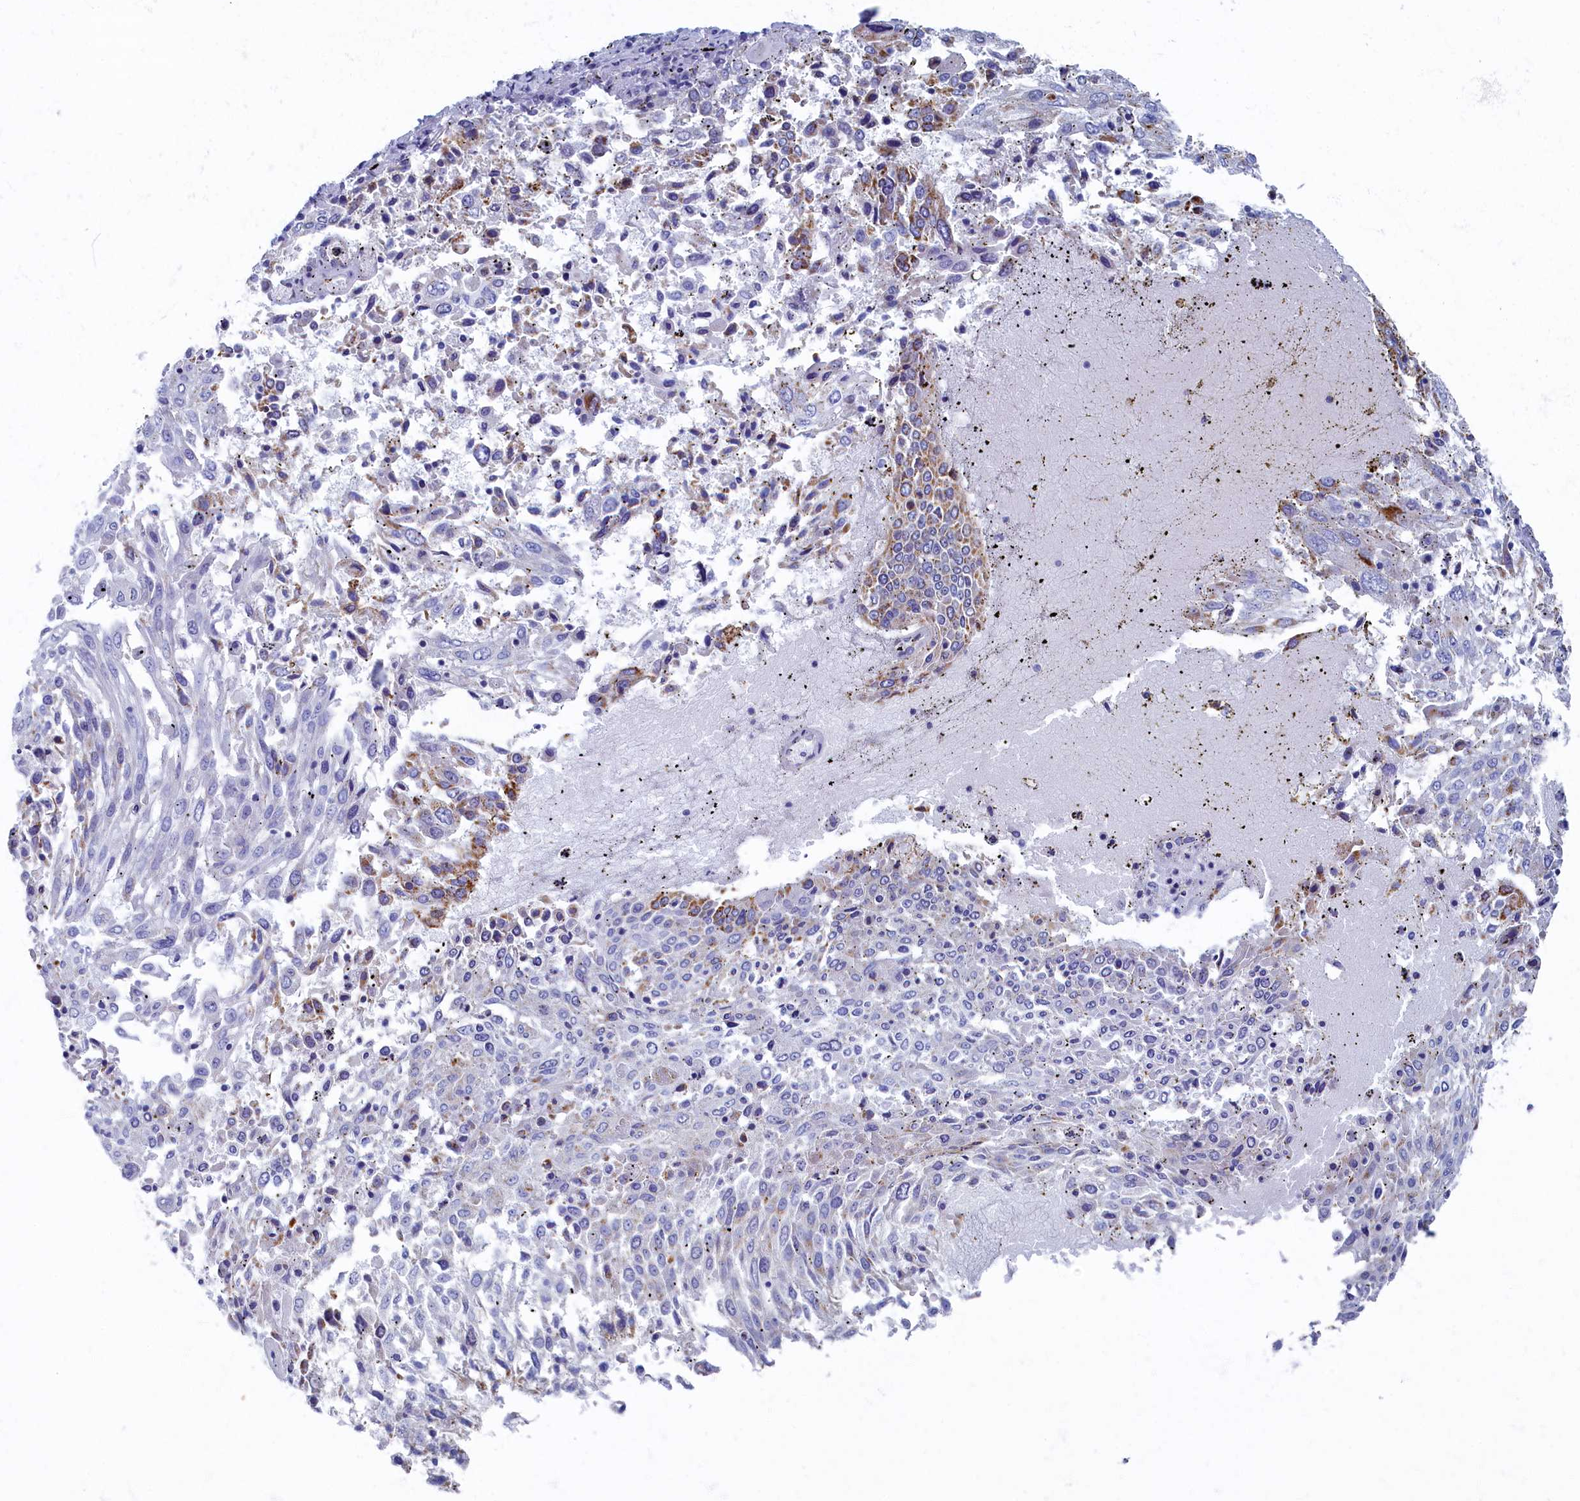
{"staining": {"intensity": "moderate", "quantity": "<25%", "location": "cytoplasmic/membranous"}, "tissue": "lung cancer", "cell_type": "Tumor cells", "image_type": "cancer", "snomed": [{"axis": "morphology", "description": "Squamous cell carcinoma, NOS"}, {"axis": "topography", "description": "Lung"}], "caption": "A high-resolution histopathology image shows immunohistochemistry staining of lung cancer, which exhibits moderate cytoplasmic/membranous expression in approximately <25% of tumor cells.", "gene": "OCIAD2", "patient": {"sex": "male", "age": 65}}